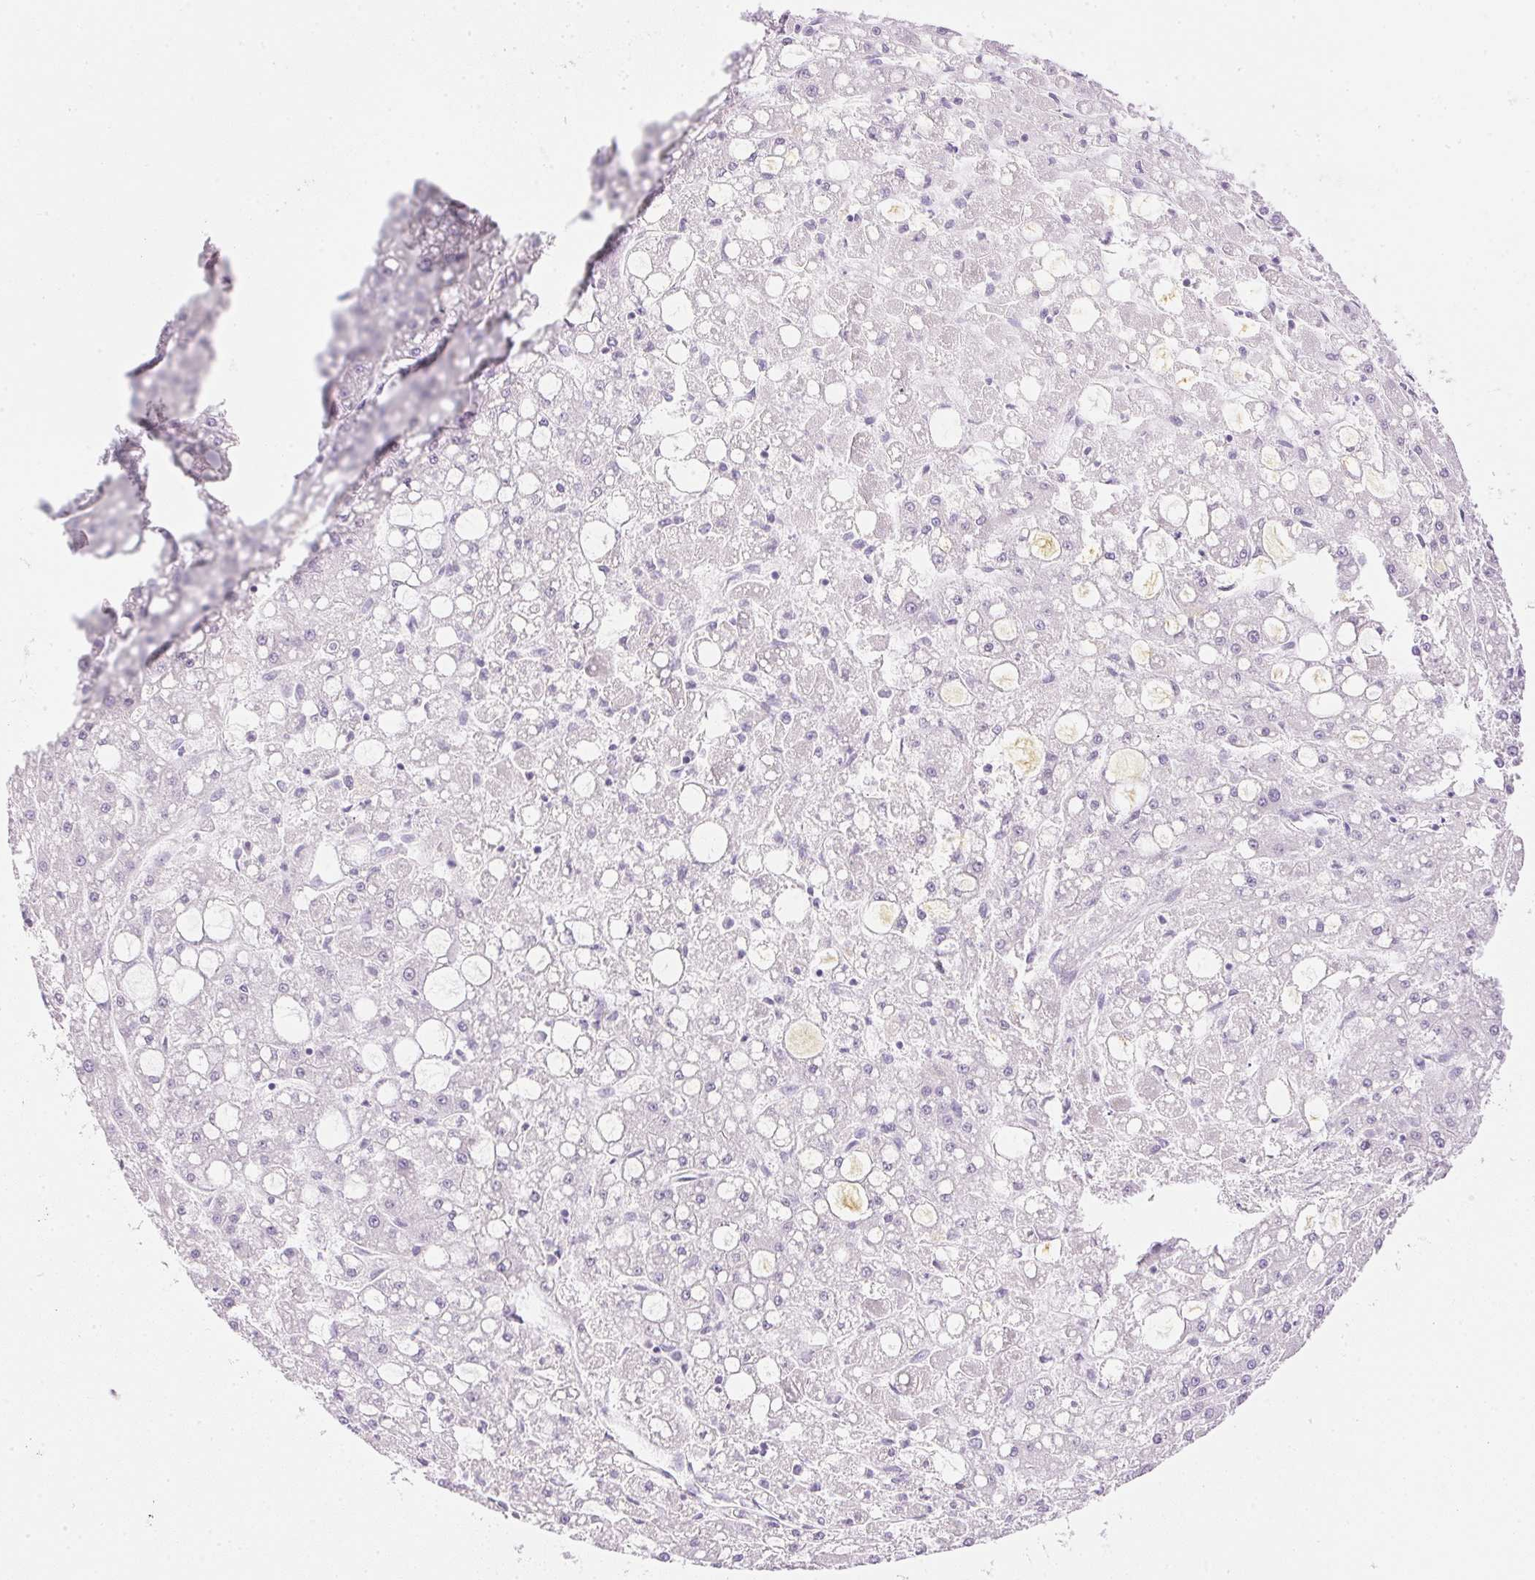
{"staining": {"intensity": "negative", "quantity": "none", "location": "none"}, "tissue": "liver cancer", "cell_type": "Tumor cells", "image_type": "cancer", "snomed": [{"axis": "morphology", "description": "Carcinoma, Hepatocellular, NOS"}, {"axis": "topography", "description": "Liver"}], "caption": "Tumor cells show no significant protein positivity in liver hepatocellular carcinoma. (DAB immunohistochemistry, high magnification).", "gene": "CTRL", "patient": {"sex": "male", "age": 67}}